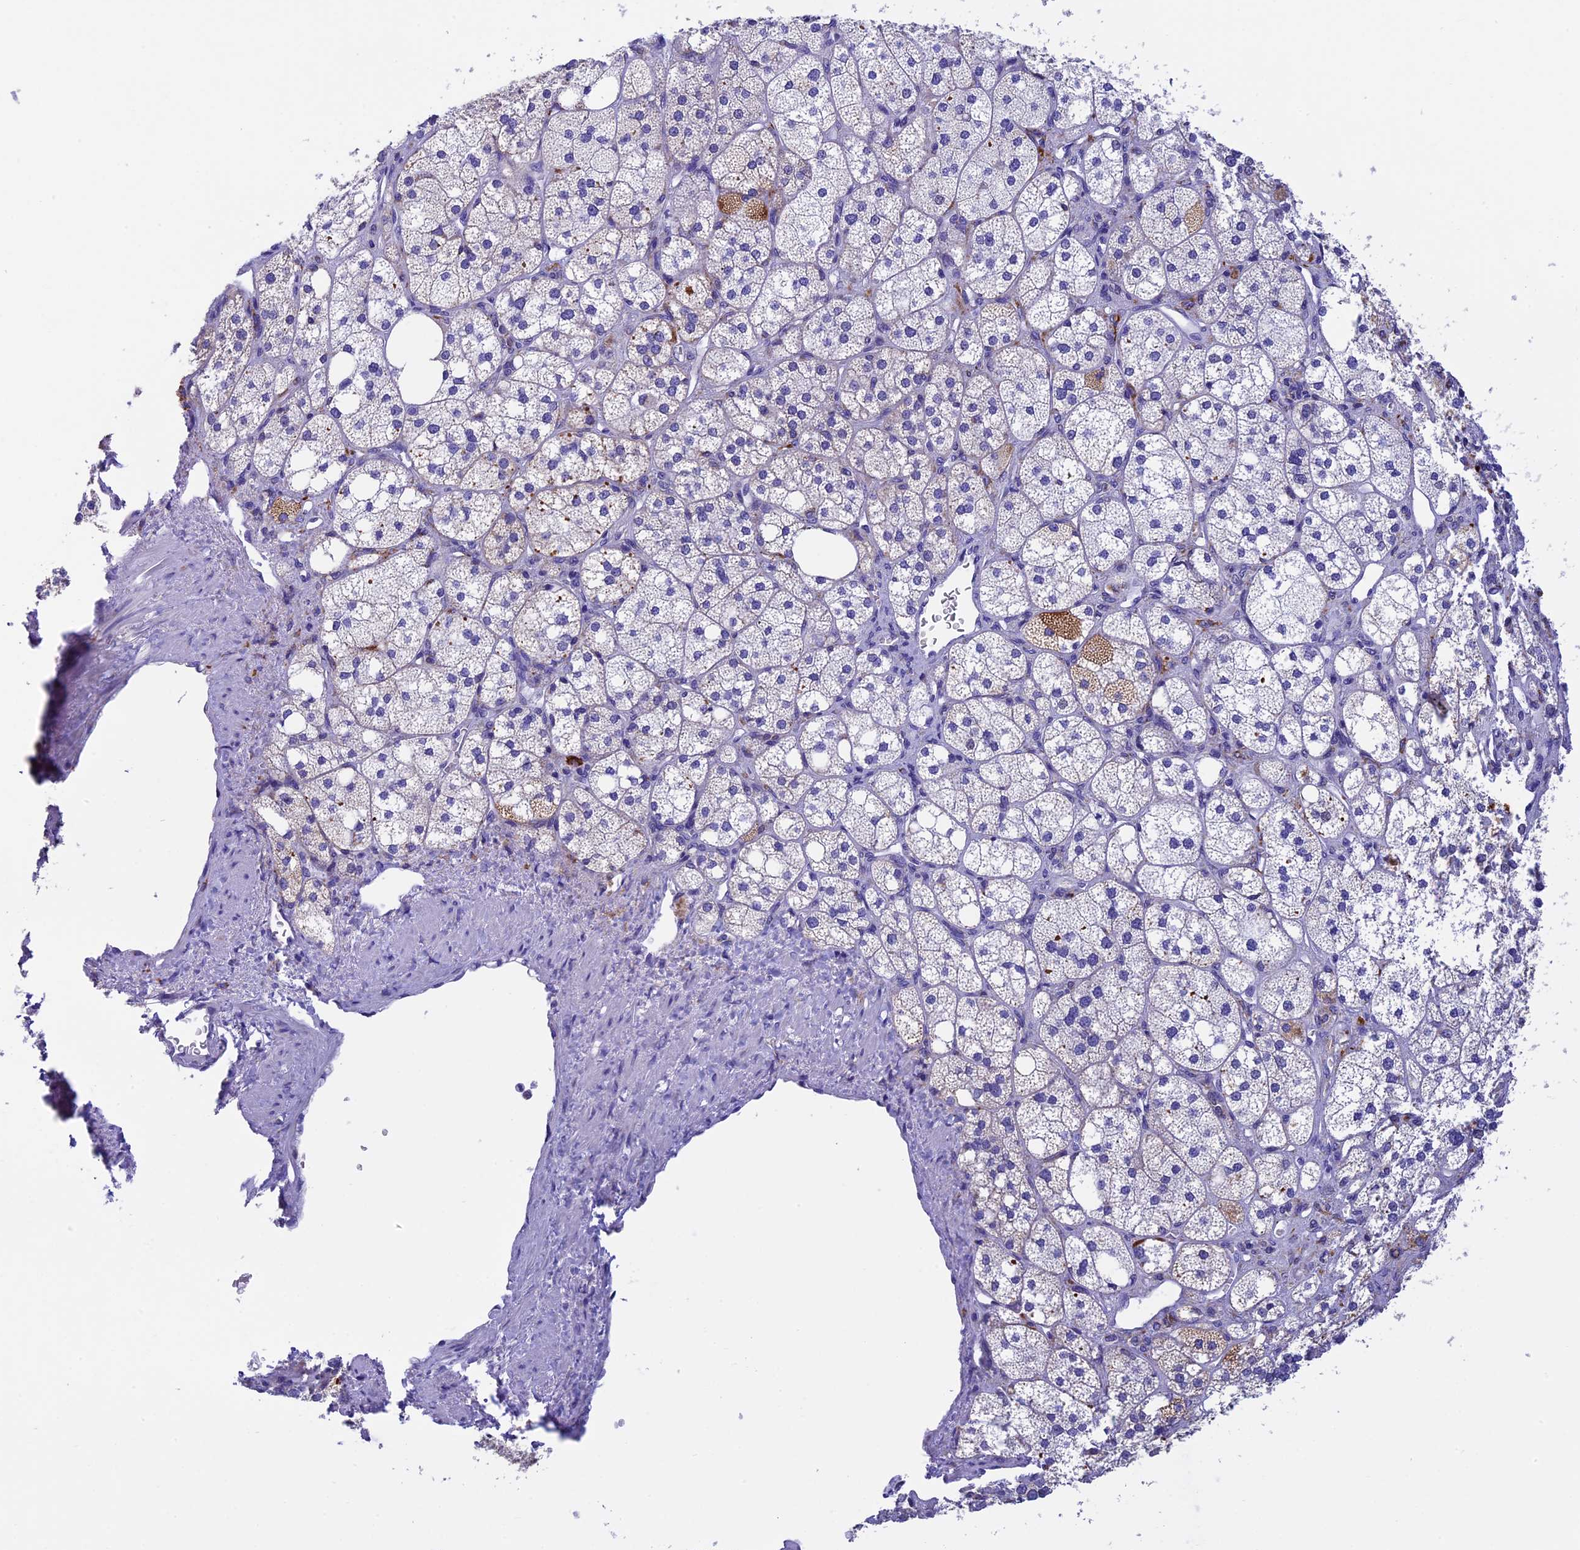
{"staining": {"intensity": "weak", "quantity": "<25%", "location": "cytoplasmic/membranous"}, "tissue": "adrenal gland", "cell_type": "Glandular cells", "image_type": "normal", "snomed": [{"axis": "morphology", "description": "Normal tissue, NOS"}, {"axis": "topography", "description": "Adrenal gland"}], "caption": "IHC of benign human adrenal gland exhibits no staining in glandular cells.", "gene": "SLC8B1", "patient": {"sex": "male", "age": 61}}